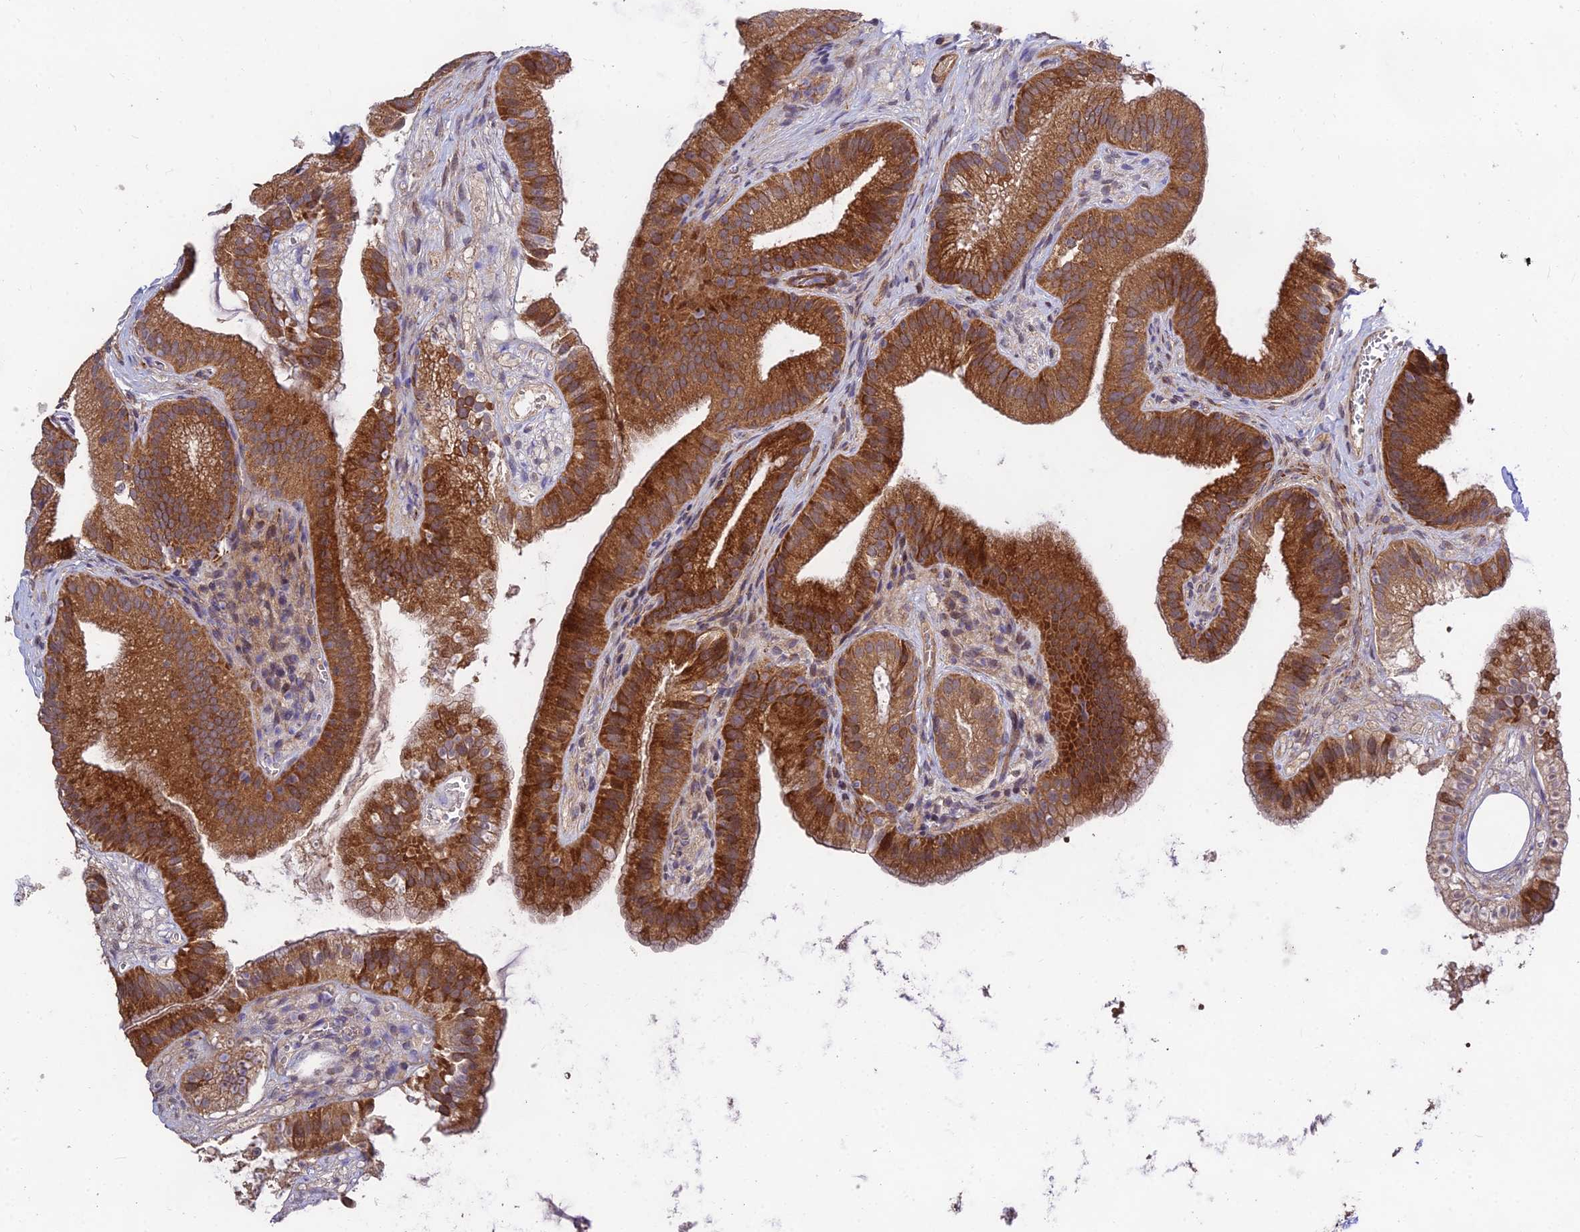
{"staining": {"intensity": "strong", "quantity": ">75%", "location": "cytoplasmic/membranous"}, "tissue": "gallbladder", "cell_type": "Glandular cells", "image_type": "normal", "snomed": [{"axis": "morphology", "description": "Normal tissue, NOS"}, {"axis": "topography", "description": "Gallbladder"}], "caption": "This photomicrograph reveals IHC staining of normal gallbladder, with high strong cytoplasmic/membranous positivity in approximately >75% of glandular cells.", "gene": "MKKS", "patient": {"sex": "female", "age": 54}}